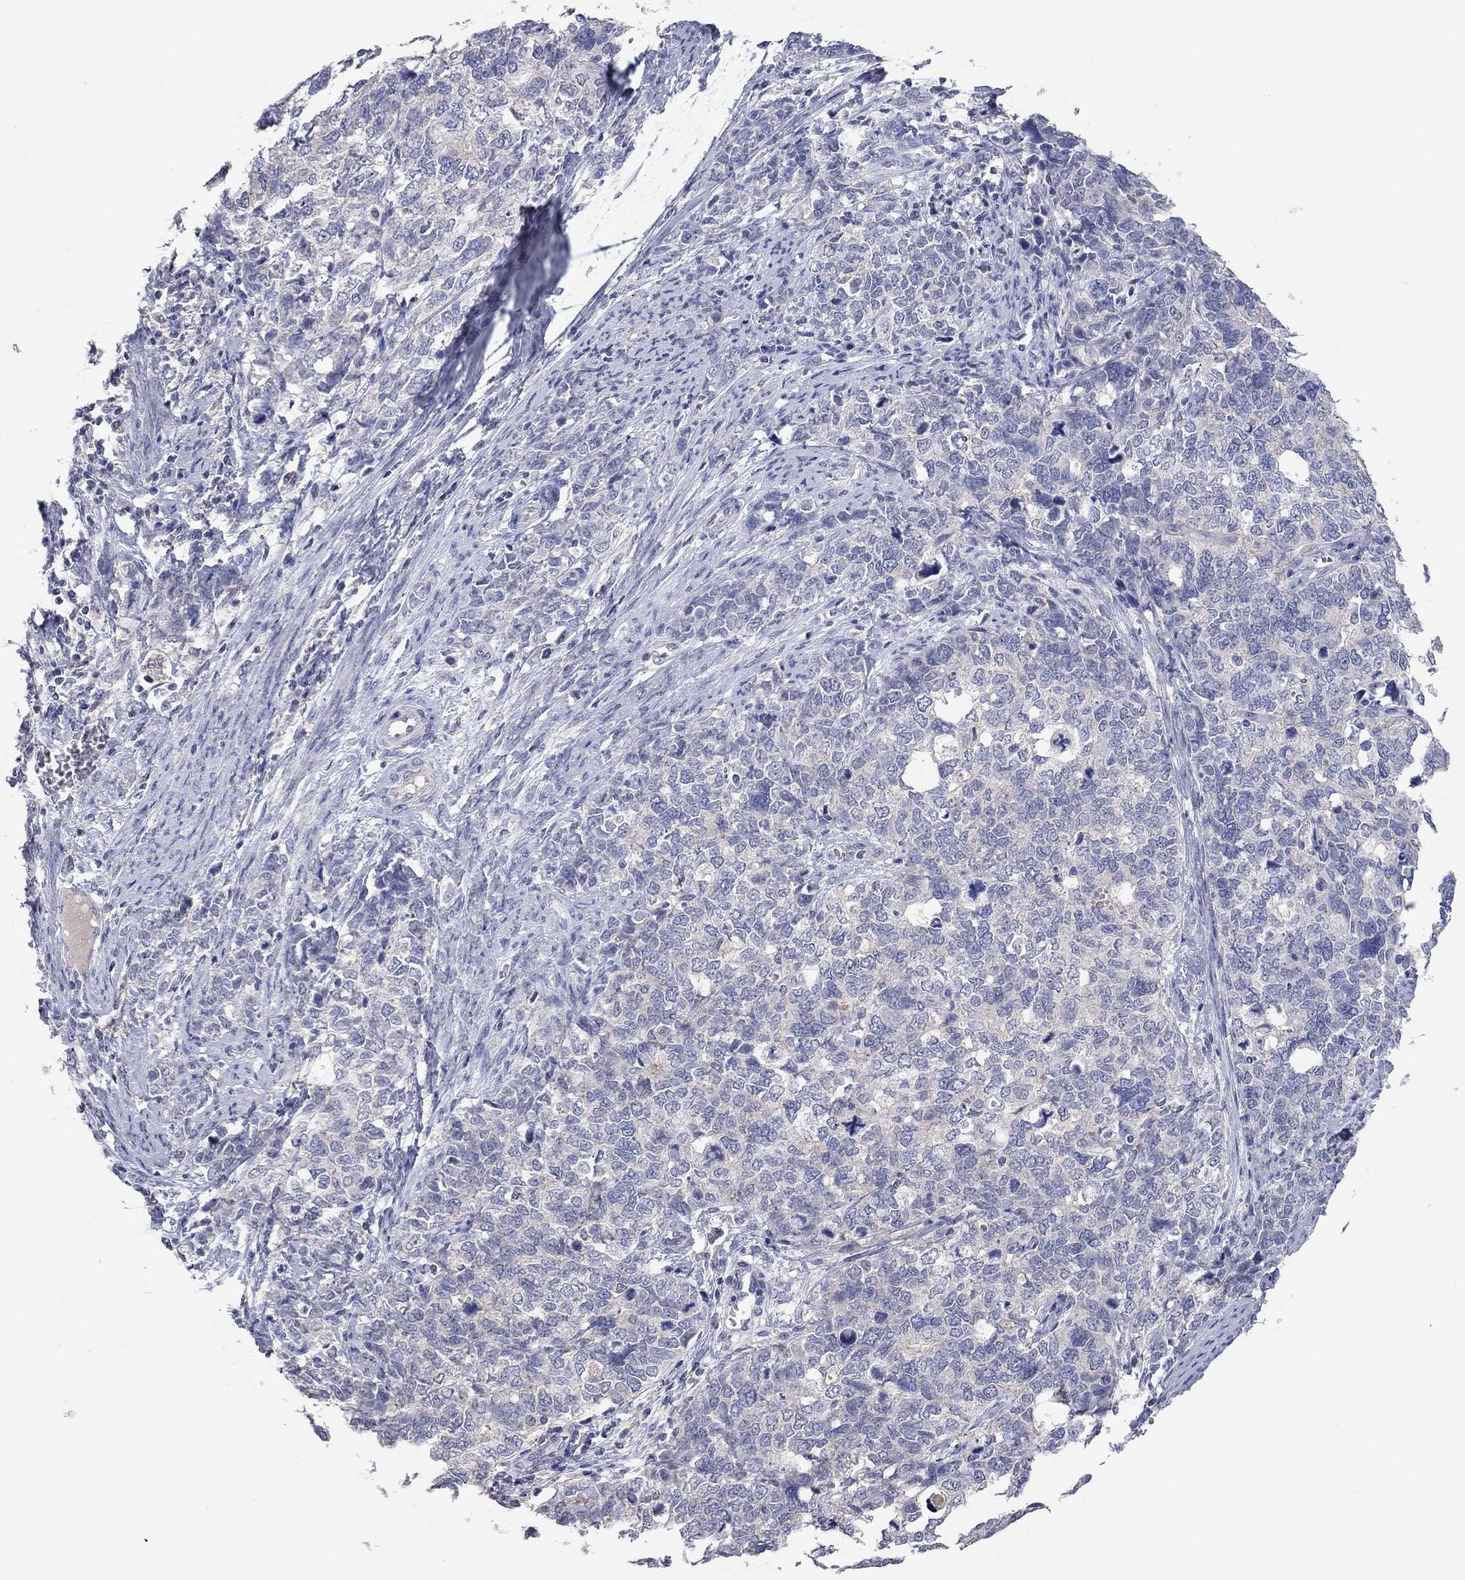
{"staining": {"intensity": "negative", "quantity": "none", "location": "none"}, "tissue": "cervical cancer", "cell_type": "Tumor cells", "image_type": "cancer", "snomed": [{"axis": "morphology", "description": "Squamous cell carcinoma, NOS"}, {"axis": "topography", "description": "Cervix"}], "caption": "An image of human cervical squamous cell carcinoma is negative for staining in tumor cells.", "gene": "MMP13", "patient": {"sex": "female", "age": 63}}